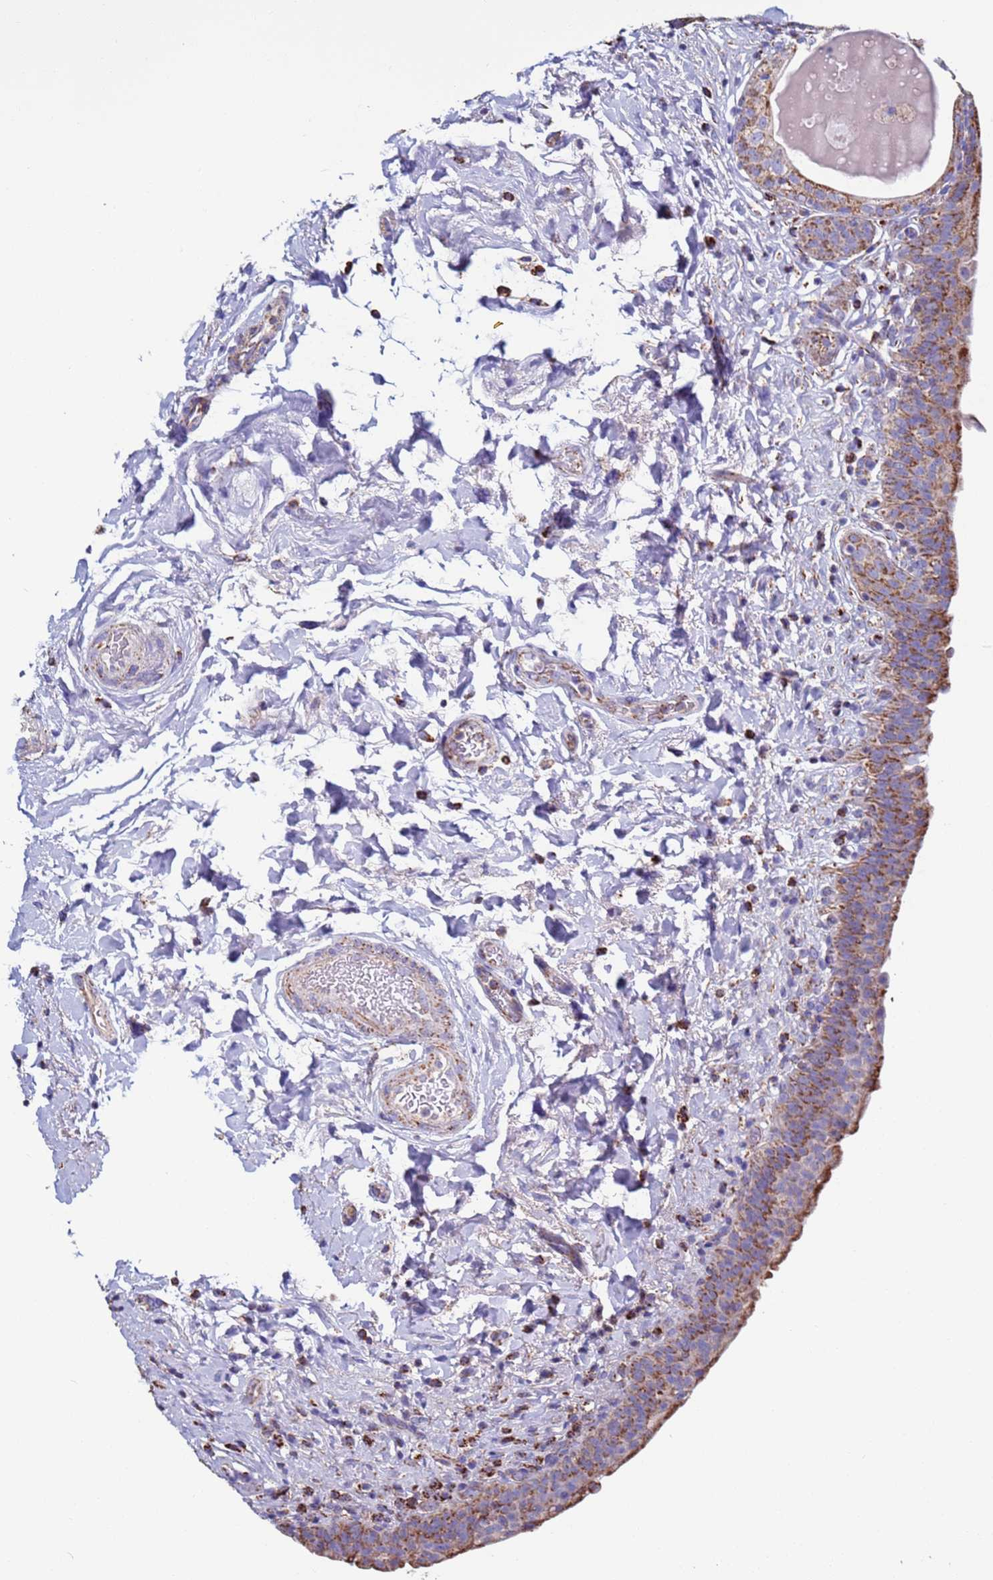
{"staining": {"intensity": "strong", "quantity": ">75%", "location": "cytoplasmic/membranous"}, "tissue": "urinary bladder", "cell_type": "Urothelial cells", "image_type": "normal", "snomed": [{"axis": "morphology", "description": "Normal tissue, NOS"}, {"axis": "topography", "description": "Urinary bladder"}], "caption": "Urinary bladder stained with DAB (3,3'-diaminobenzidine) immunohistochemistry (IHC) demonstrates high levels of strong cytoplasmic/membranous staining in about >75% of urothelial cells.", "gene": "ZBTB39", "patient": {"sex": "male", "age": 83}}